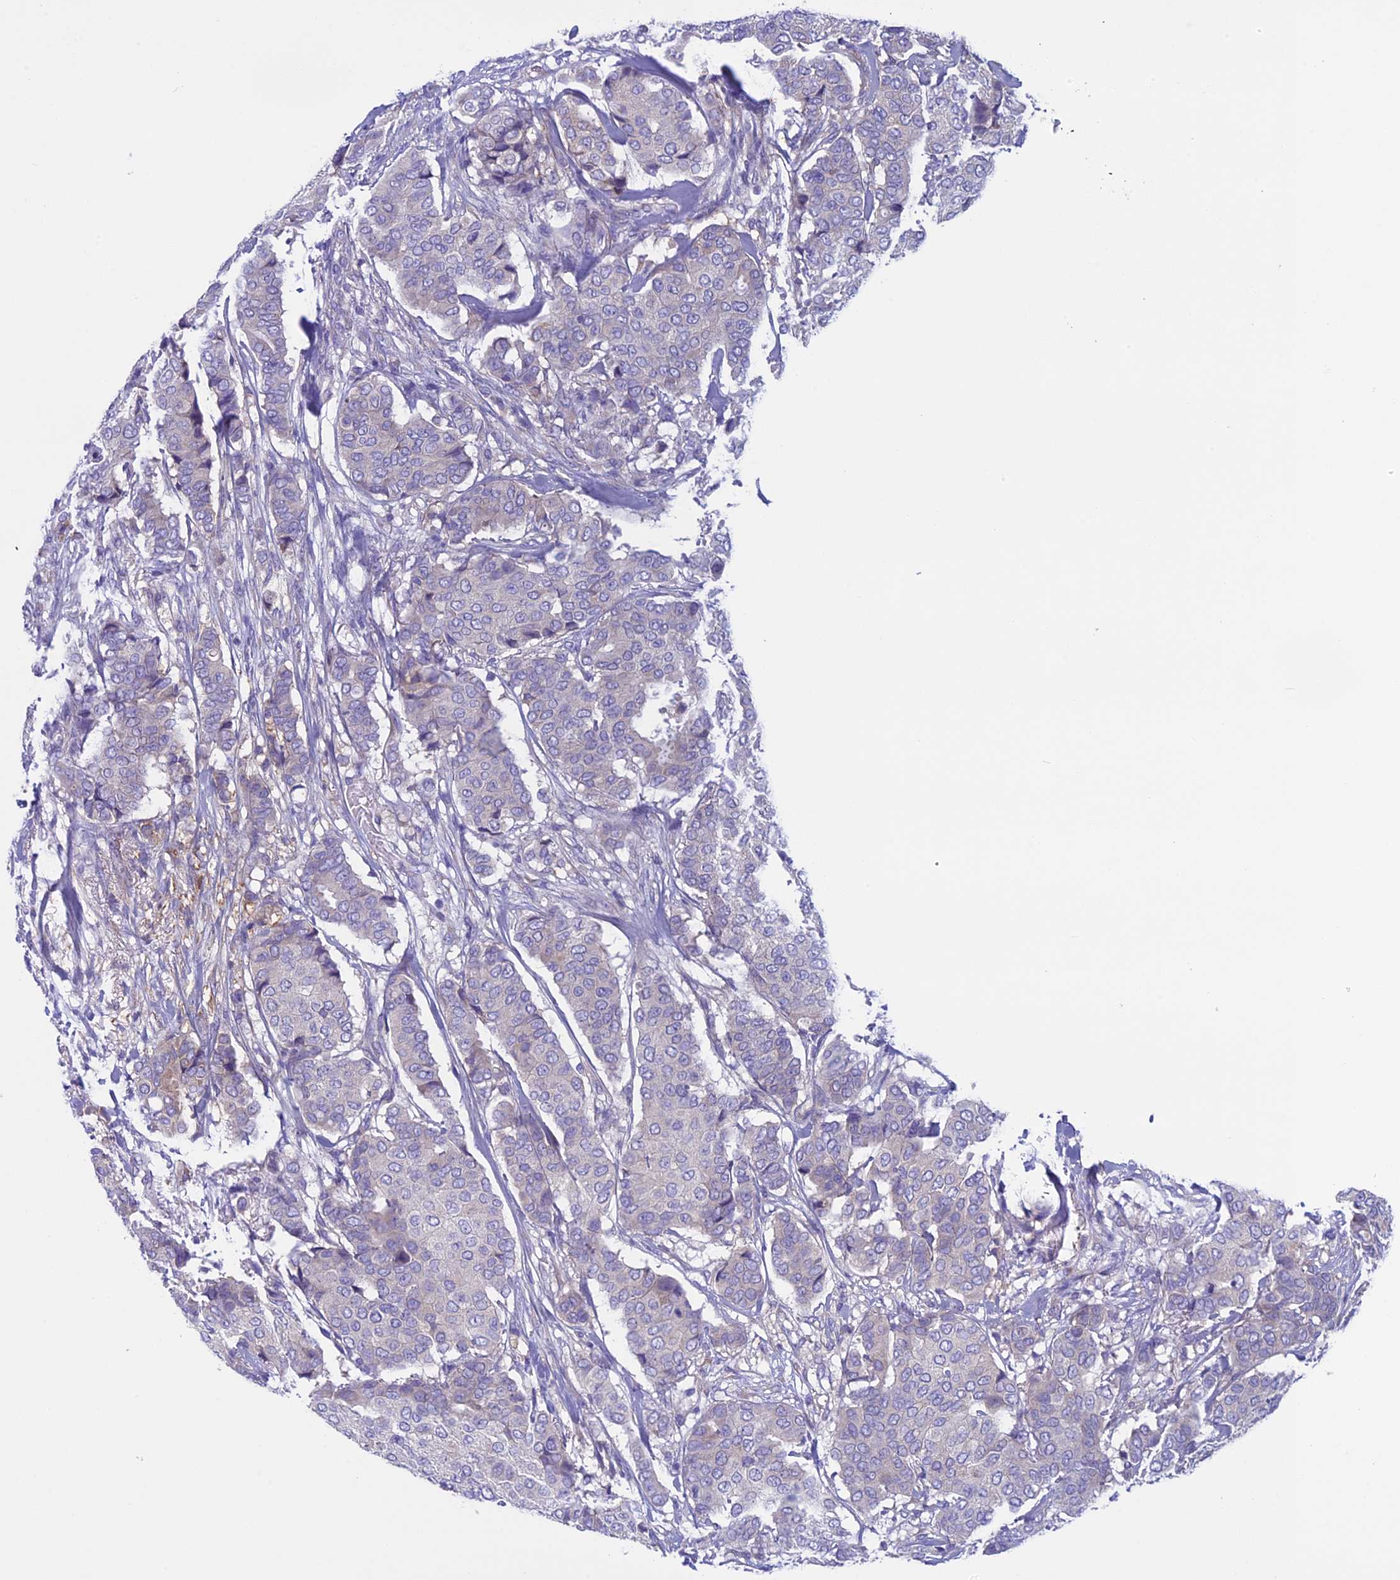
{"staining": {"intensity": "negative", "quantity": "none", "location": "none"}, "tissue": "breast cancer", "cell_type": "Tumor cells", "image_type": "cancer", "snomed": [{"axis": "morphology", "description": "Duct carcinoma"}, {"axis": "topography", "description": "Breast"}], "caption": "Breast cancer (intraductal carcinoma) was stained to show a protein in brown. There is no significant staining in tumor cells.", "gene": "DCTN5", "patient": {"sex": "female", "age": 75}}